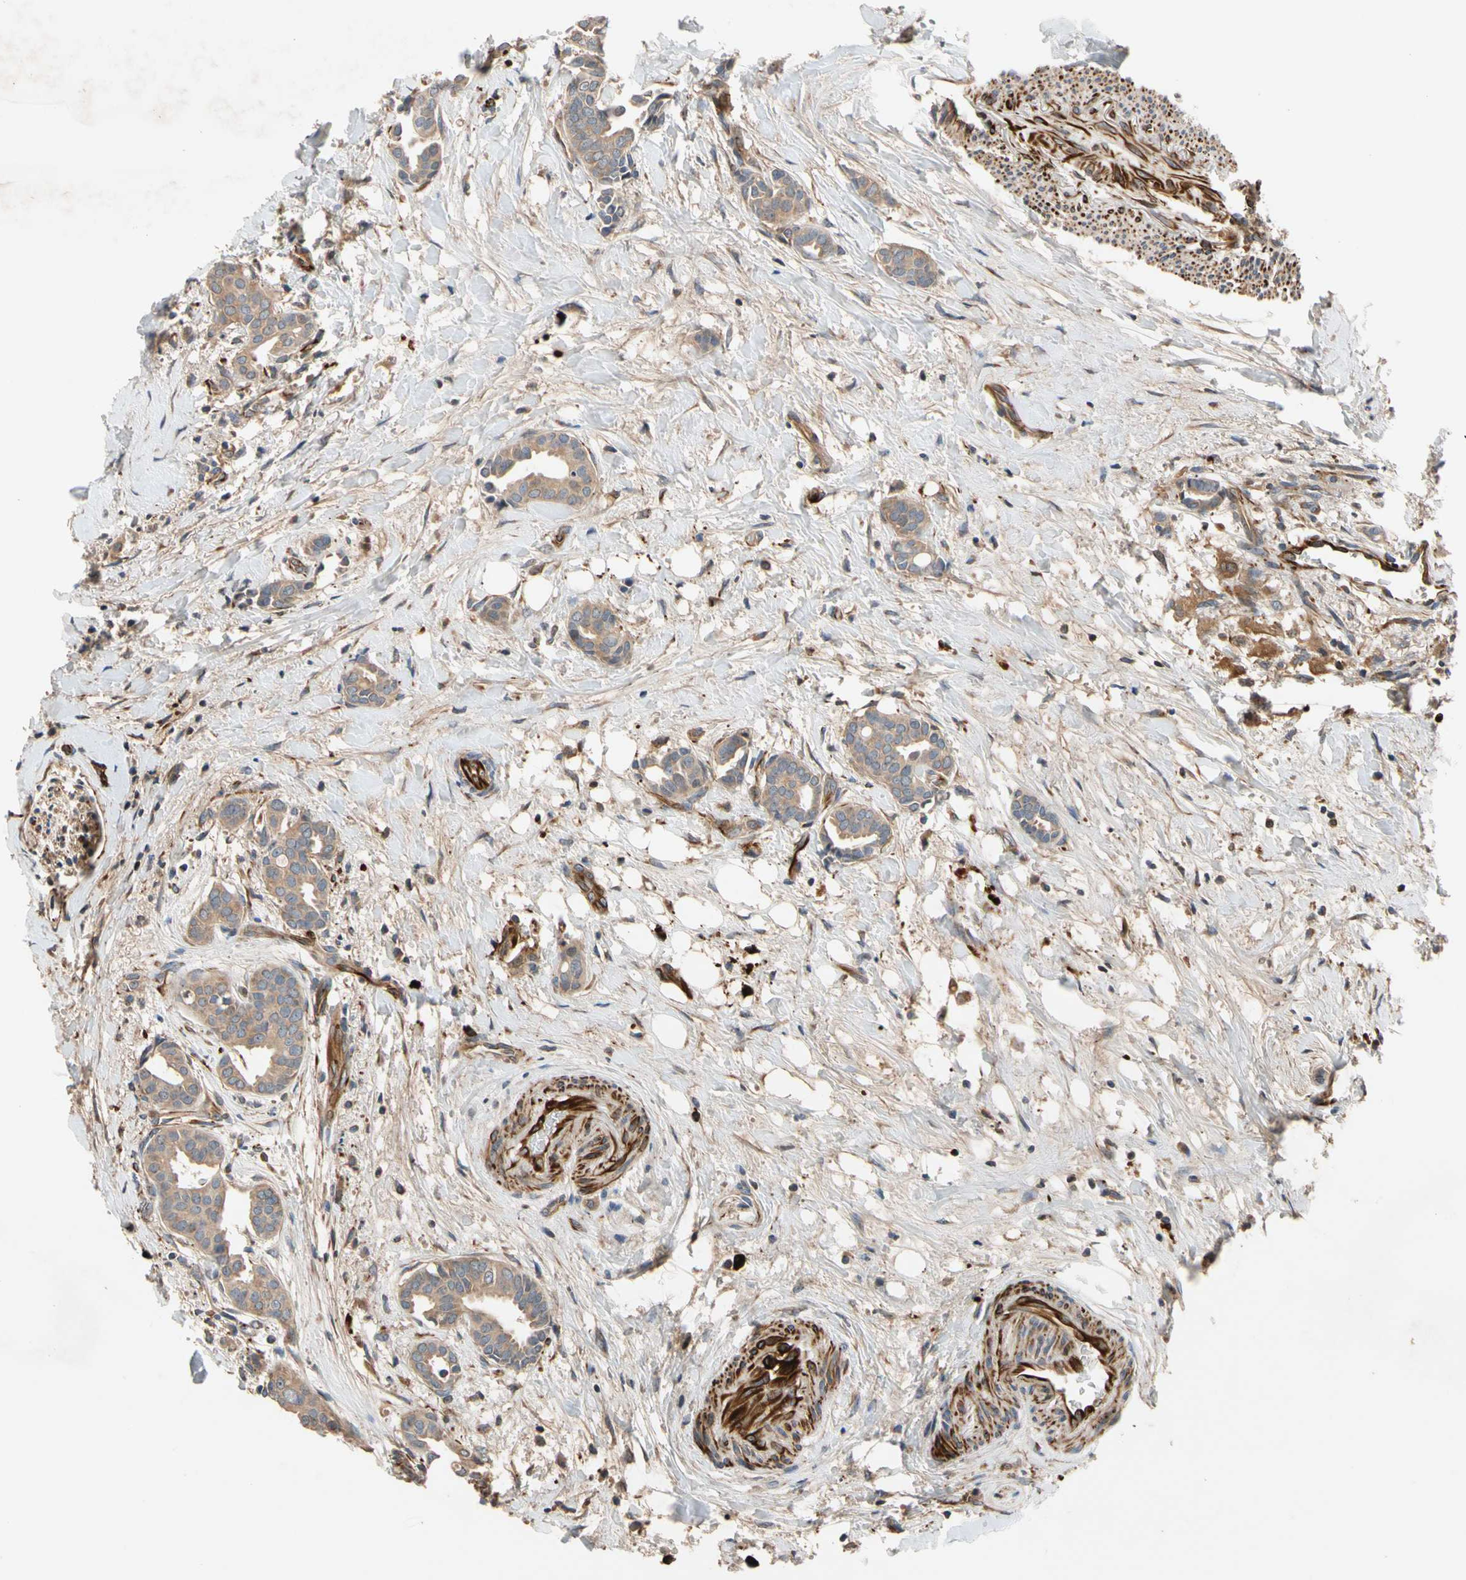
{"staining": {"intensity": "moderate", "quantity": ">75%", "location": "cytoplasmic/membranous"}, "tissue": "head and neck cancer", "cell_type": "Tumor cells", "image_type": "cancer", "snomed": [{"axis": "morphology", "description": "Adenocarcinoma, NOS"}, {"axis": "topography", "description": "Salivary gland"}, {"axis": "topography", "description": "Head-Neck"}], "caption": "Moderate cytoplasmic/membranous expression for a protein is appreciated in about >75% of tumor cells of head and neck cancer using immunohistochemistry.", "gene": "FGD6", "patient": {"sex": "female", "age": 59}}